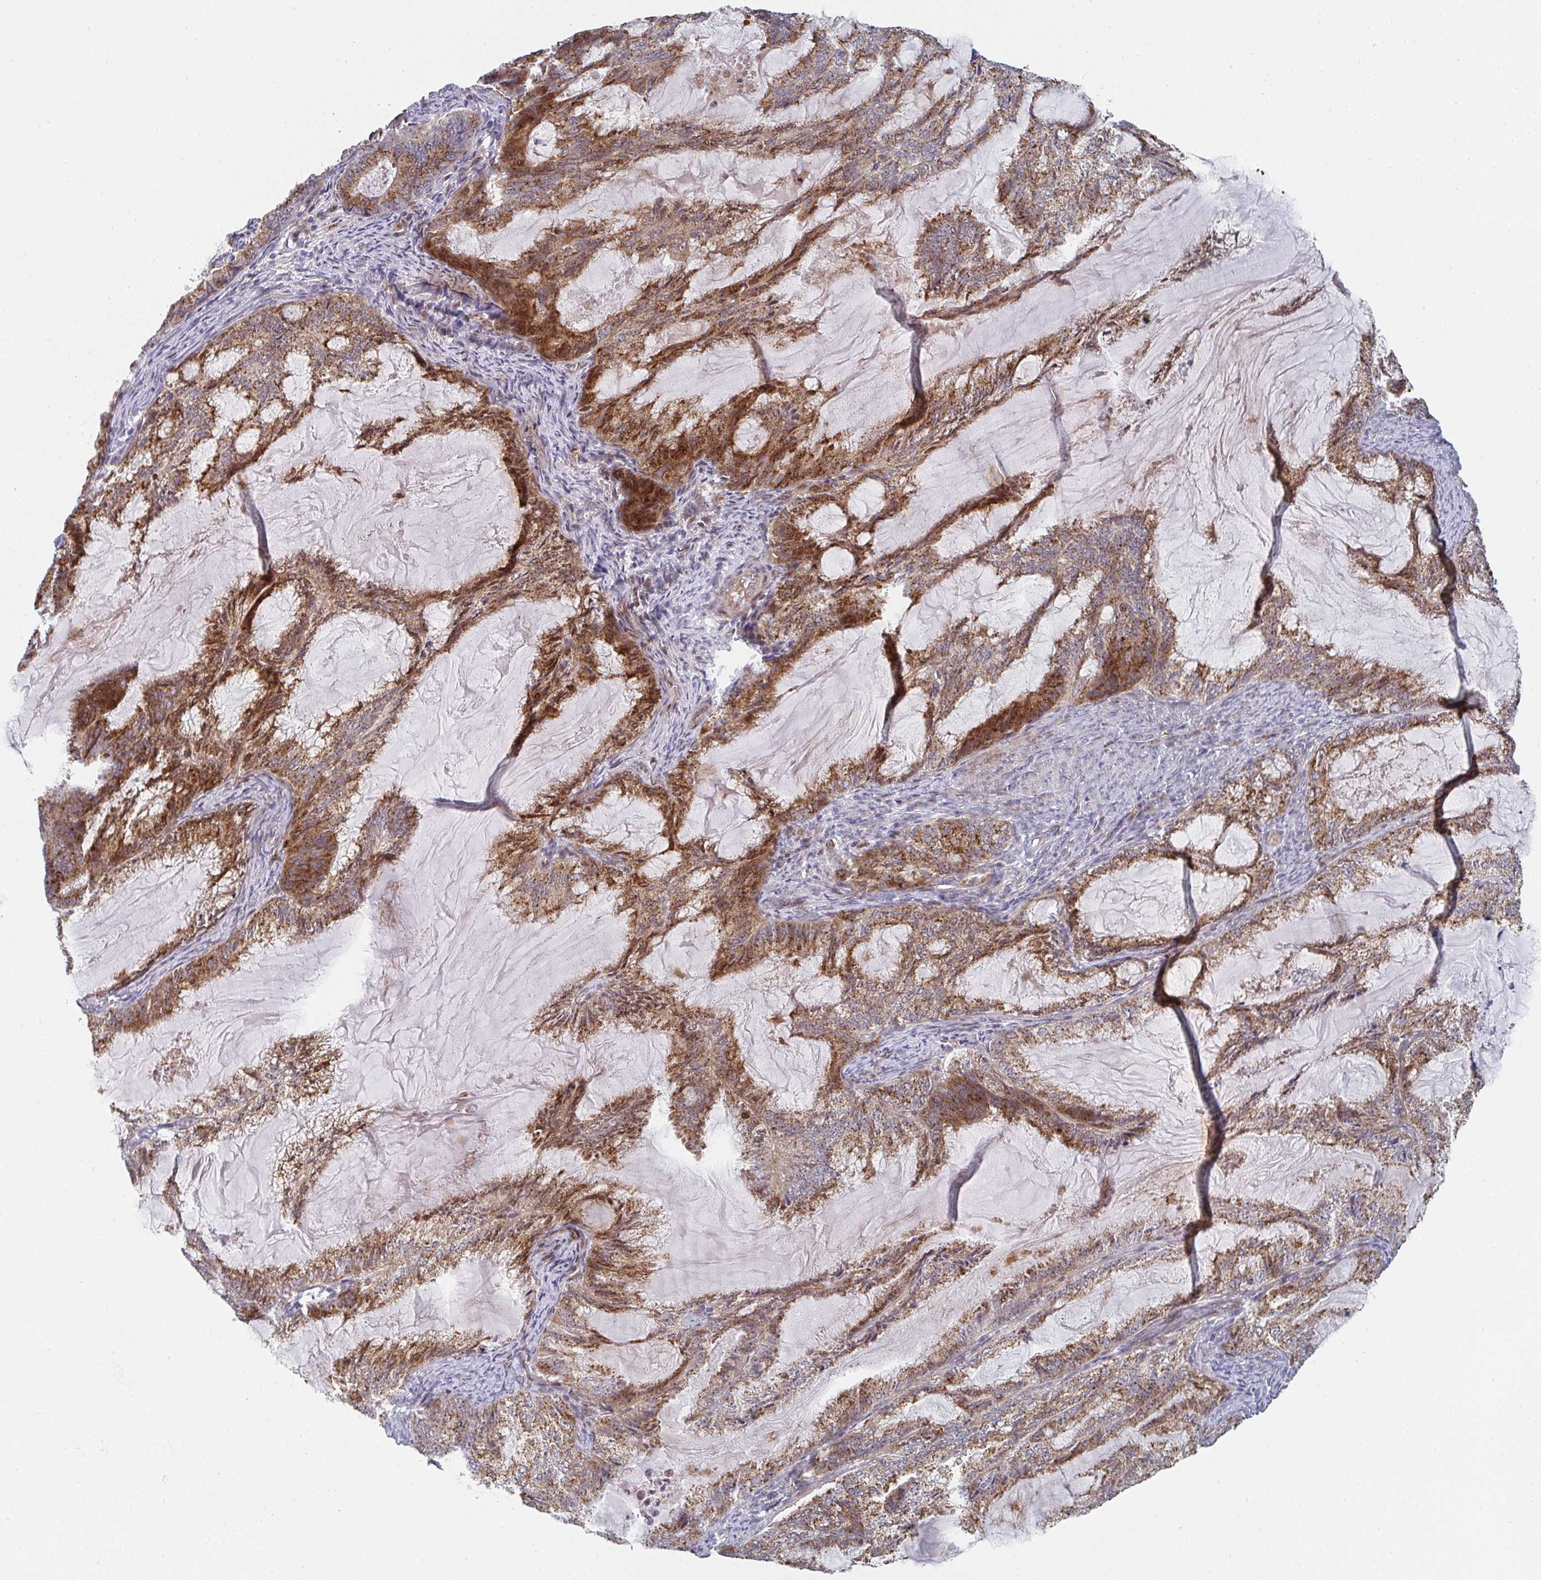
{"staining": {"intensity": "strong", "quantity": ">75%", "location": "cytoplasmic/membranous"}, "tissue": "endometrial cancer", "cell_type": "Tumor cells", "image_type": "cancer", "snomed": [{"axis": "morphology", "description": "Adenocarcinoma, NOS"}, {"axis": "topography", "description": "Endometrium"}], "caption": "There is high levels of strong cytoplasmic/membranous expression in tumor cells of endometrial cancer (adenocarcinoma), as demonstrated by immunohistochemical staining (brown color).", "gene": "ZNF644", "patient": {"sex": "female", "age": 86}}